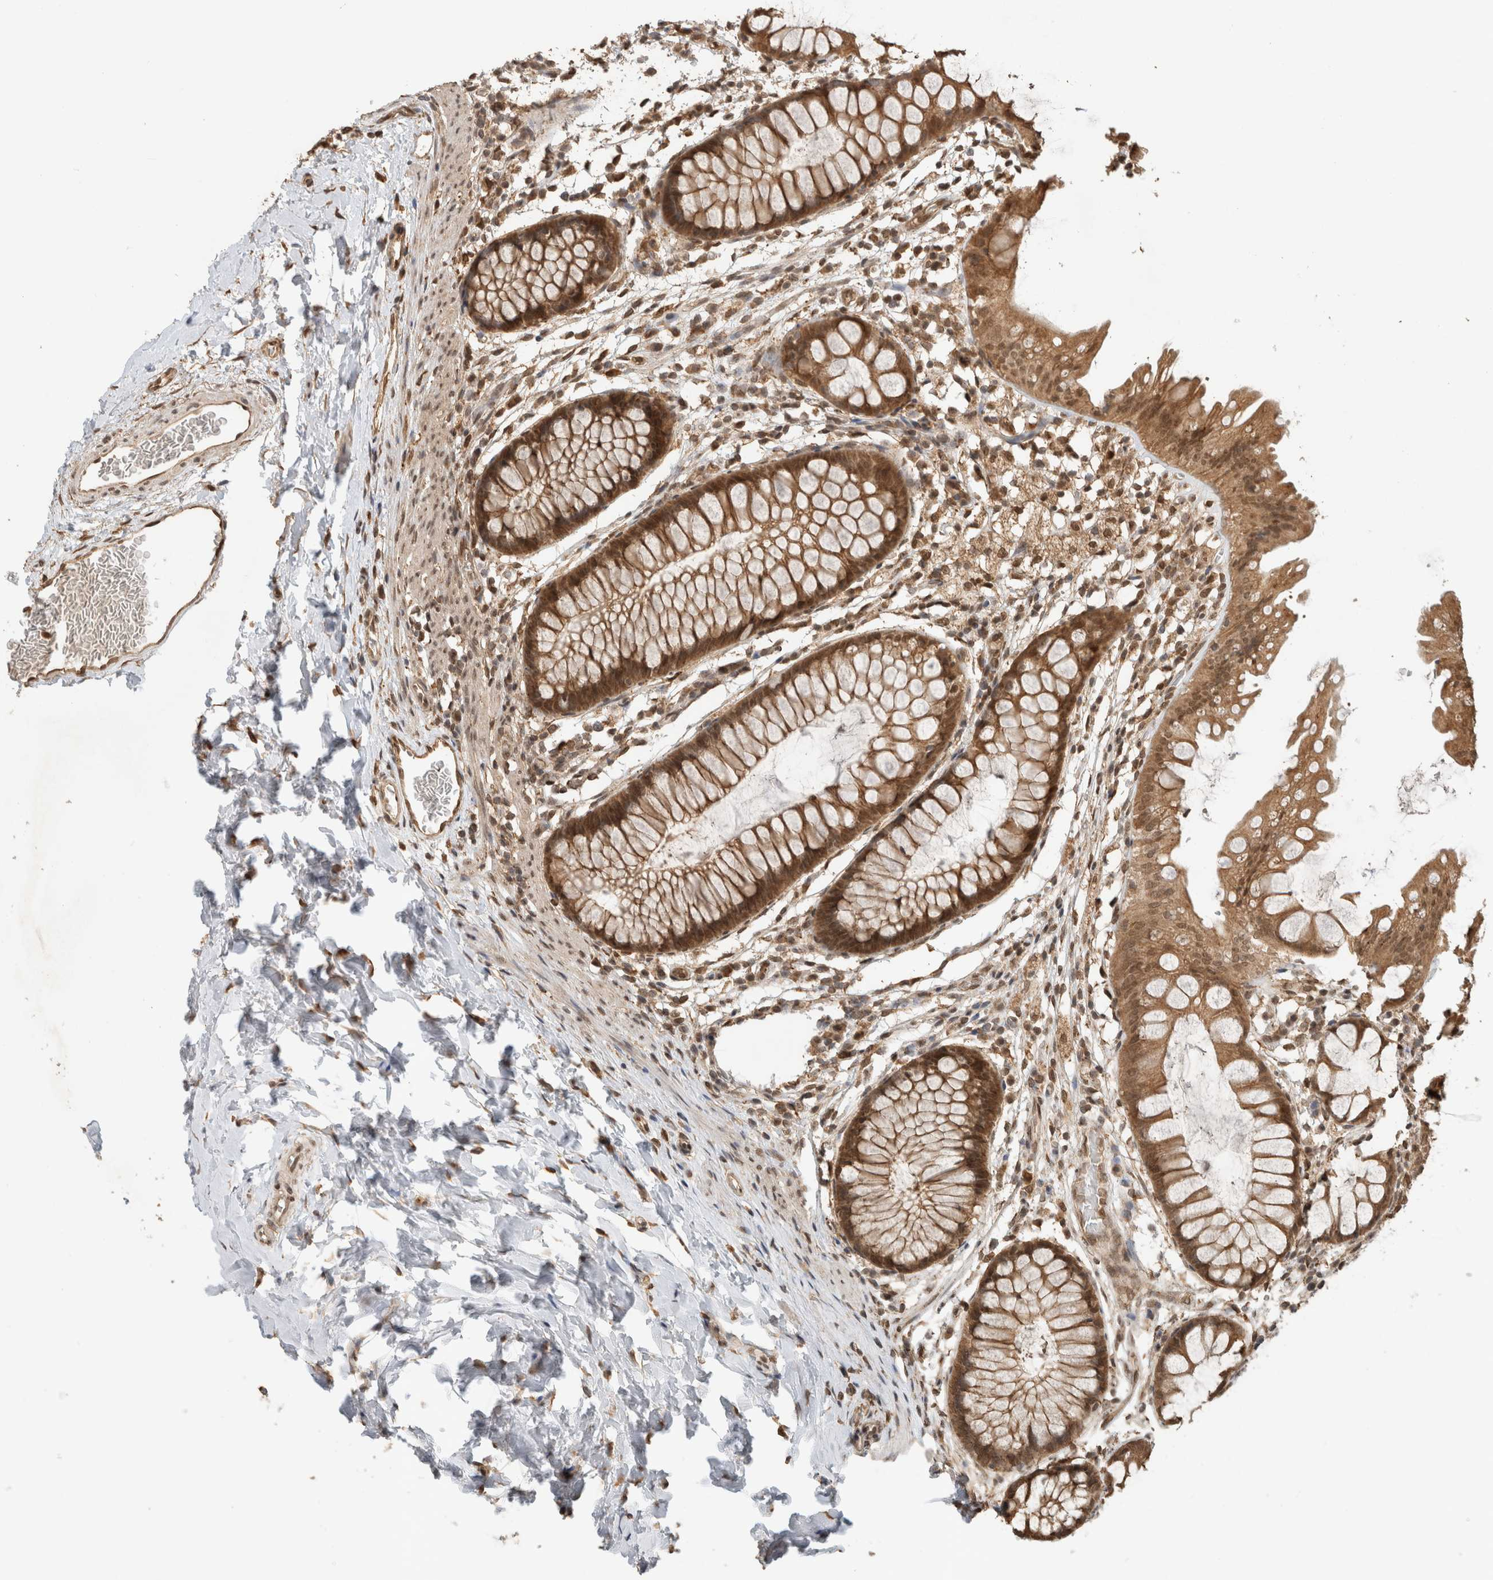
{"staining": {"intensity": "moderate", "quantity": ">75%", "location": "cytoplasmic/membranous"}, "tissue": "colon", "cell_type": "Endothelial cells", "image_type": "normal", "snomed": [{"axis": "morphology", "description": "Normal tissue, NOS"}, {"axis": "topography", "description": "Colon"}], "caption": "A medium amount of moderate cytoplasmic/membranous expression is seen in about >75% of endothelial cells in benign colon. The staining was performed using DAB to visualize the protein expression in brown, while the nuclei were stained in blue with hematoxylin (Magnification: 20x).", "gene": "C1orf21", "patient": {"sex": "female", "age": 62}}